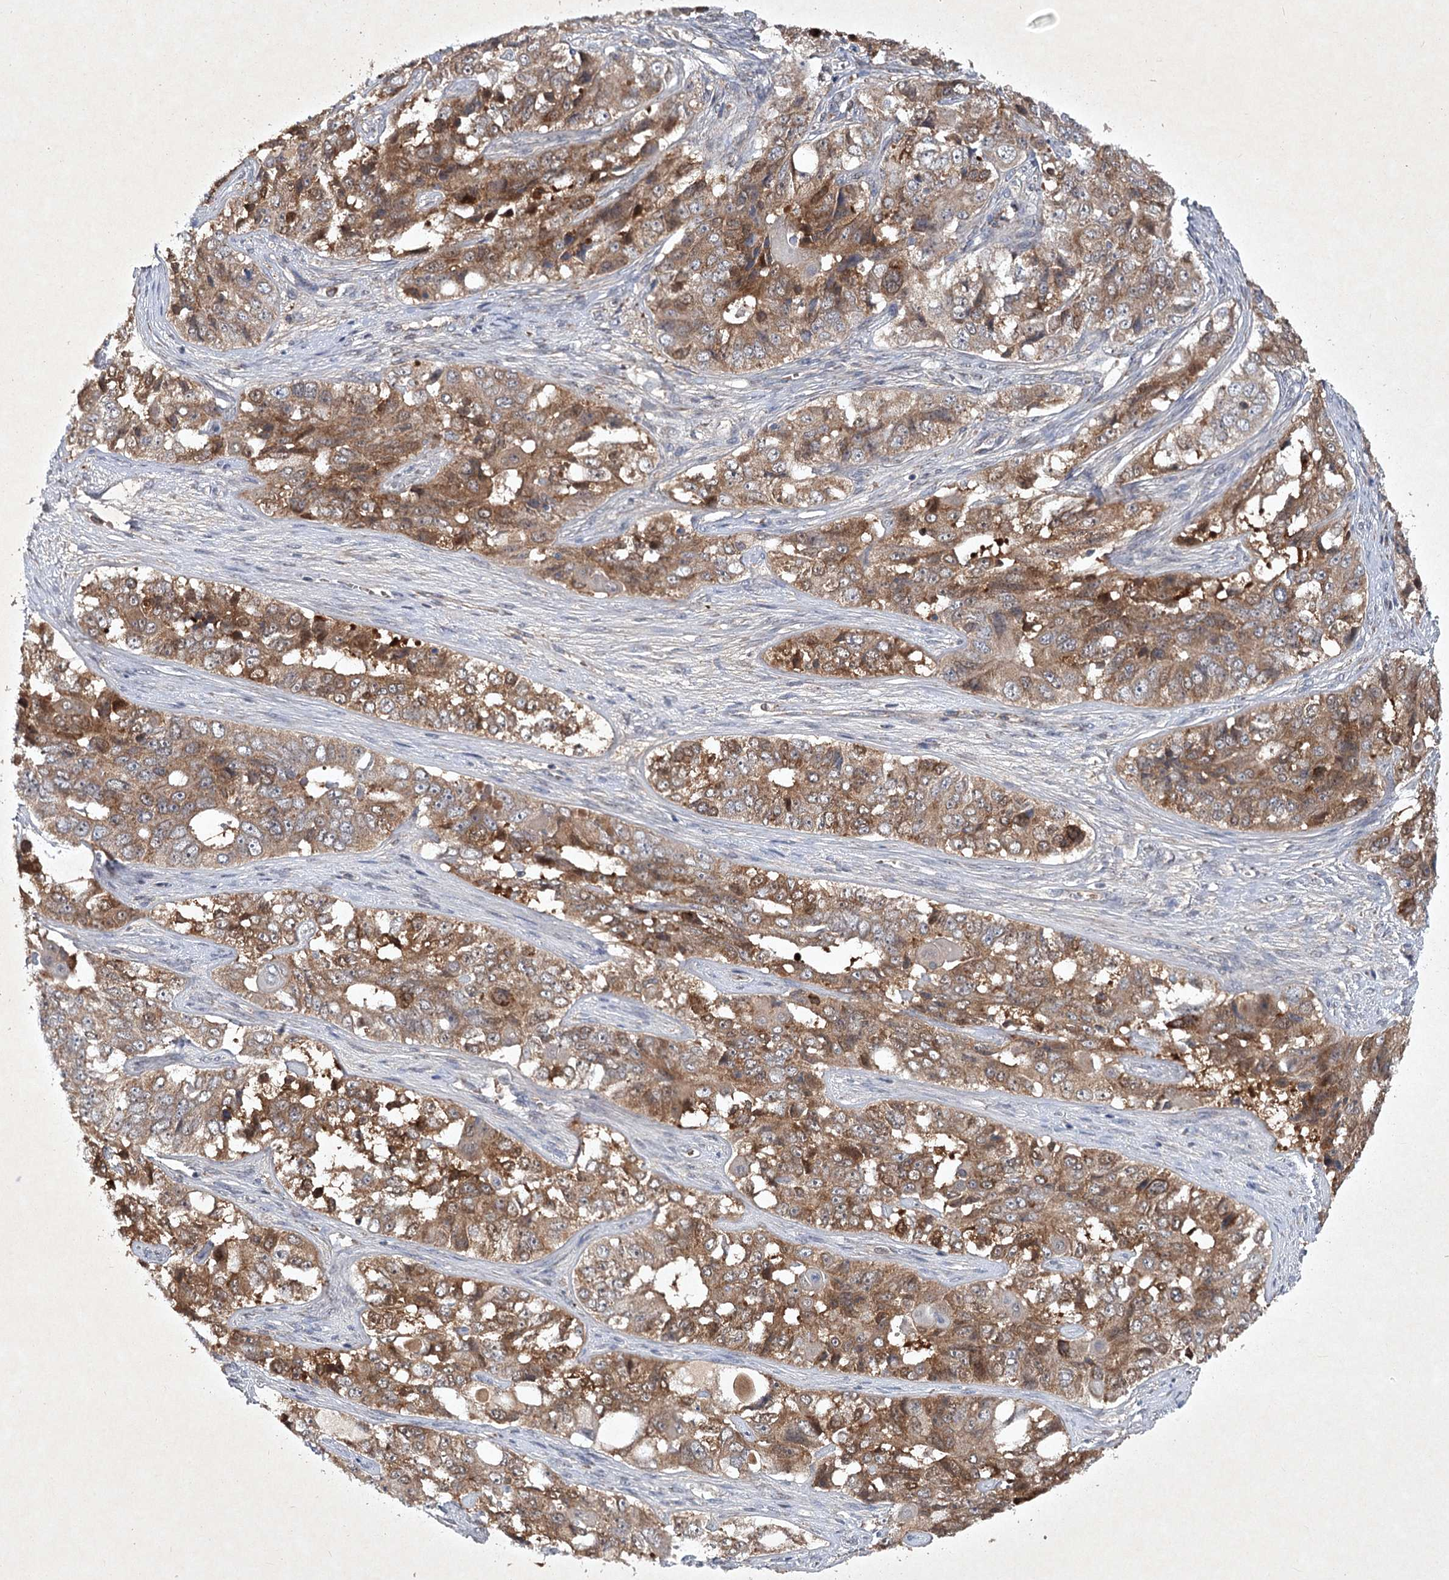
{"staining": {"intensity": "moderate", "quantity": "25%-75%", "location": "cytoplasmic/membranous"}, "tissue": "ovarian cancer", "cell_type": "Tumor cells", "image_type": "cancer", "snomed": [{"axis": "morphology", "description": "Carcinoma, endometroid"}, {"axis": "topography", "description": "Ovary"}], "caption": "Immunohistochemical staining of ovarian cancer displays moderate cytoplasmic/membranous protein expression in approximately 25%-75% of tumor cells. (IHC, brightfield microscopy, high magnification).", "gene": "PYROXD2", "patient": {"sex": "female", "age": 51}}